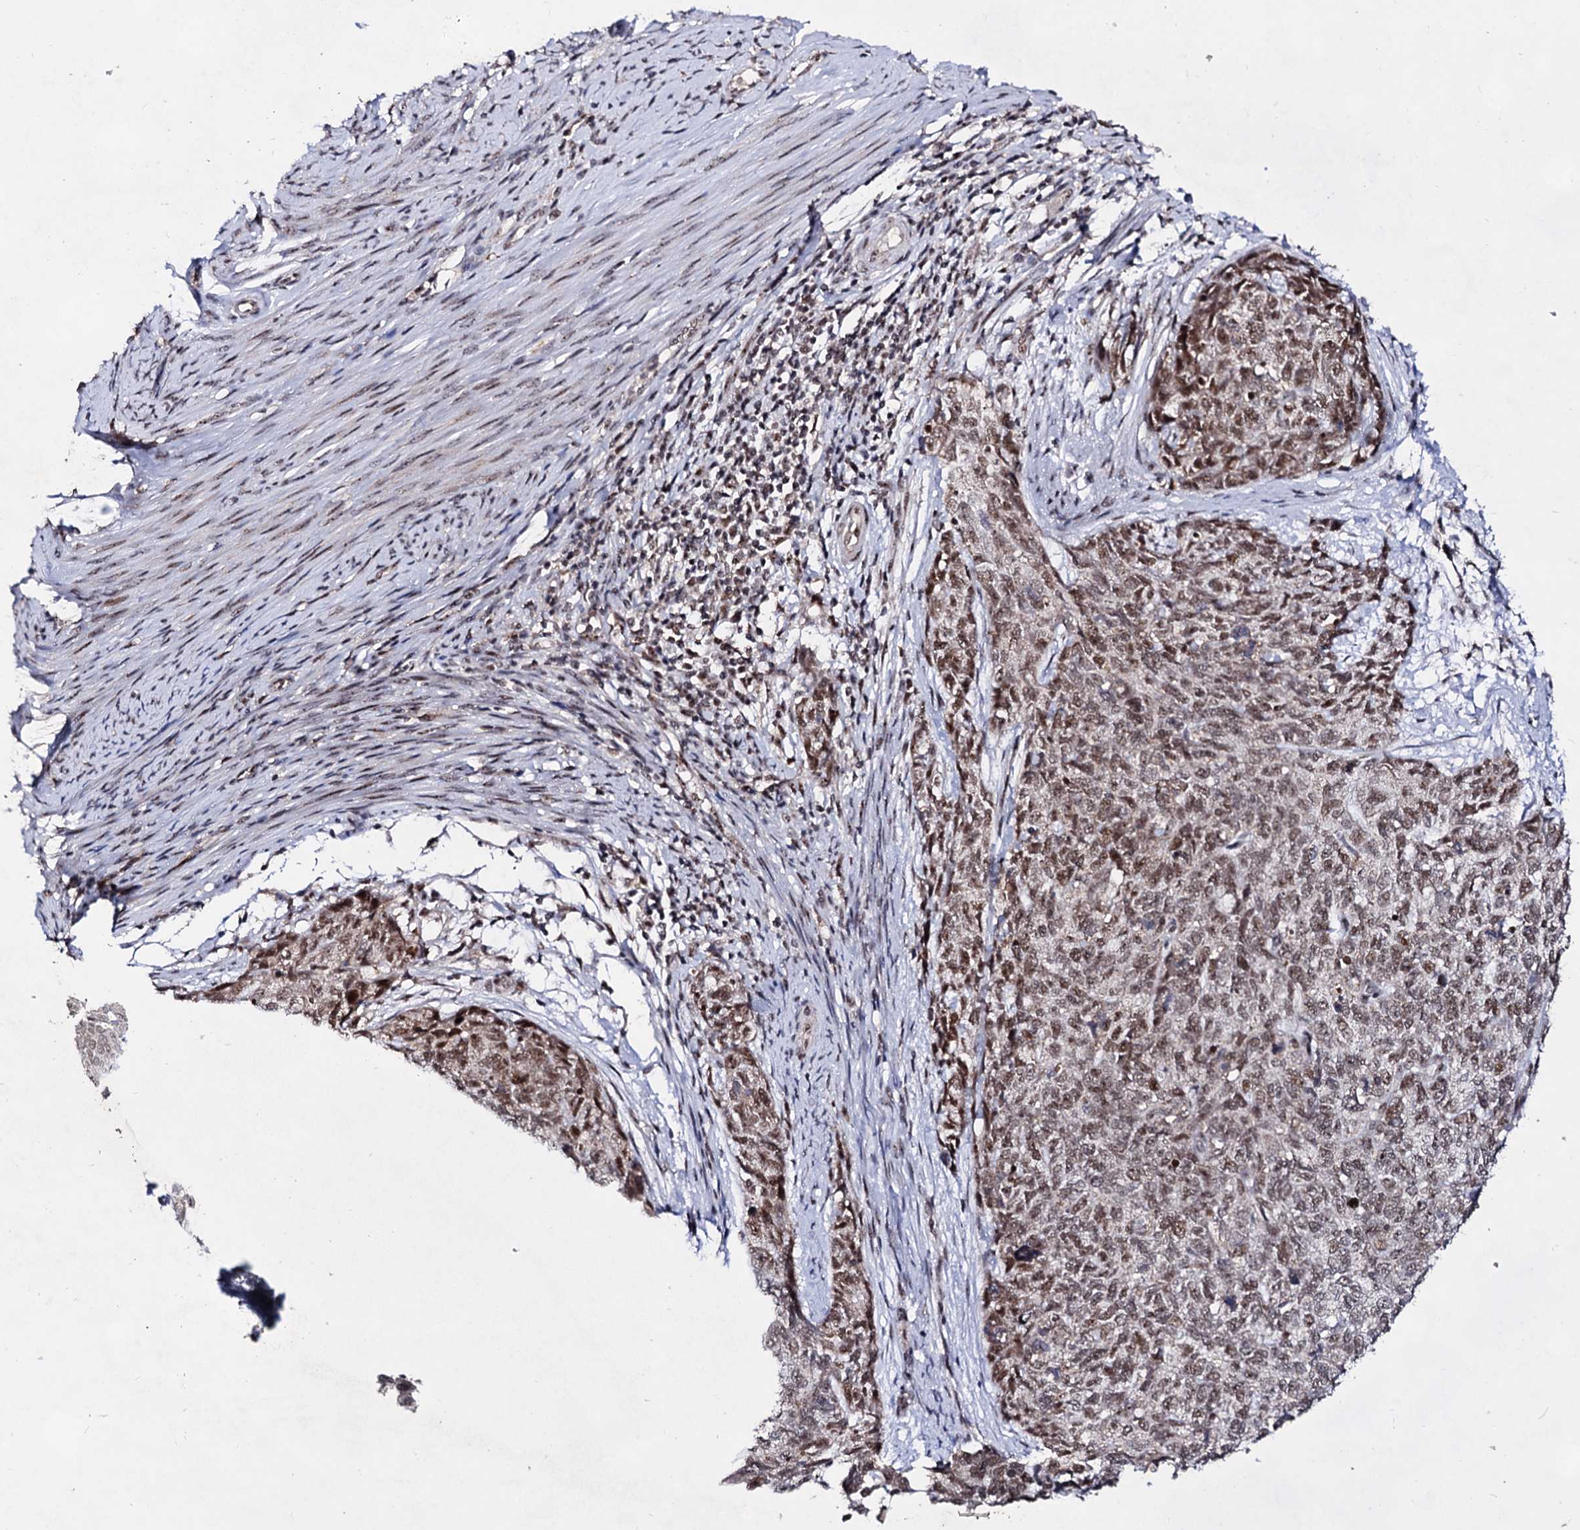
{"staining": {"intensity": "moderate", "quantity": ">75%", "location": "nuclear"}, "tissue": "cervical cancer", "cell_type": "Tumor cells", "image_type": "cancer", "snomed": [{"axis": "morphology", "description": "Squamous cell carcinoma, NOS"}, {"axis": "topography", "description": "Cervix"}], "caption": "Moderate nuclear protein positivity is present in about >75% of tumor cells in cervical cancer. (Brightfield microscopy of DAB IHC at high magnification).", "gene": "EXOSC10", "patient": {"sex": "female", "age": 63}}